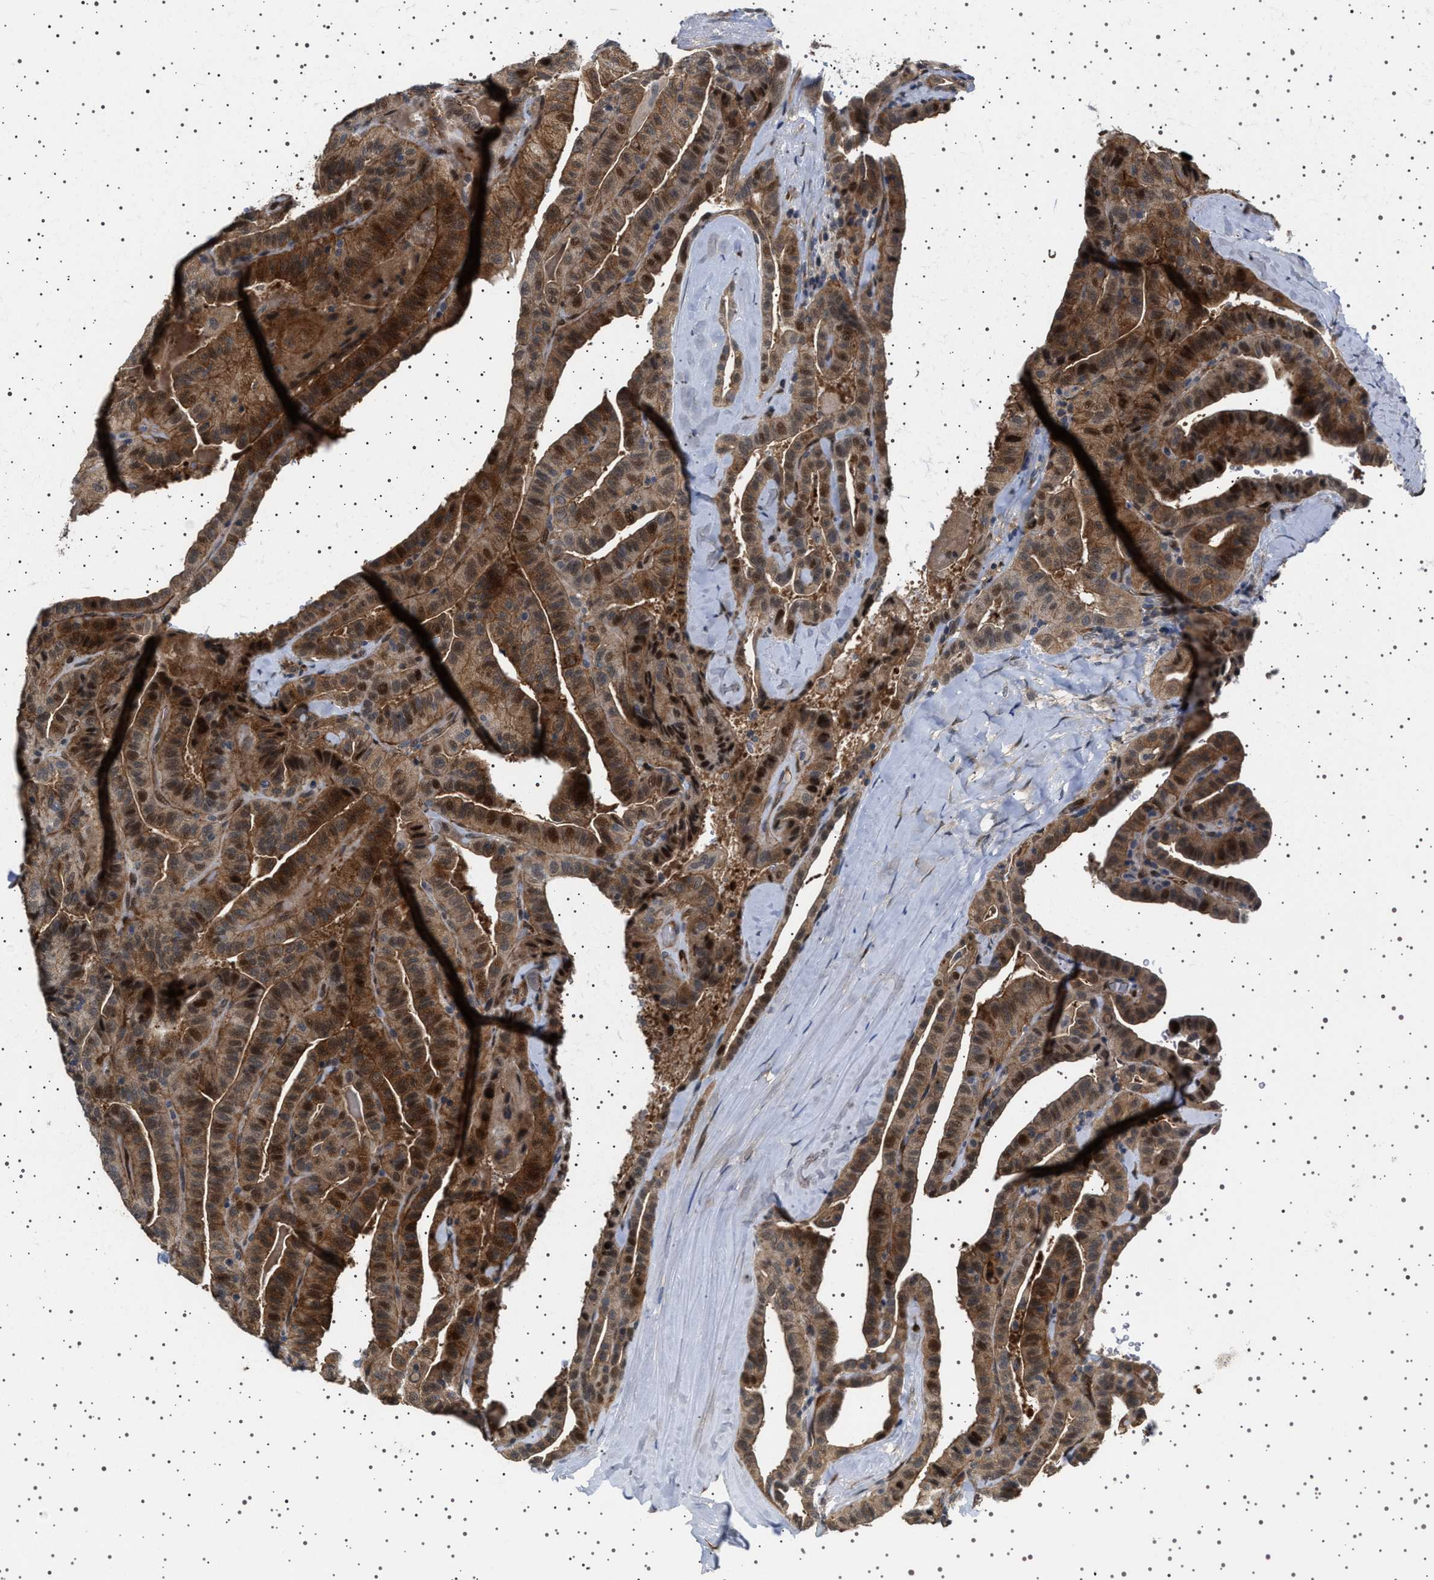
{"staining": {"intensity": "moderate", "quantity": ">75%", "location": "cytoplasmic/membranous,nuclear"}, "tissue": "thyroid cancer", "cell_type": "Tumor cells", "image_type": "cancer", "snomed": [{"axis": "morphology", "description": "Papillary adenocarcinoma, NOS"}, {"axis": "topography", "description": "Thyroid gland"}], "caption": "IHC (DAB) staining of papillary adenocarcinoma (thyroid) exhibits moderate cytoplasmic/membranous and nuclear protein positivity in about >75% of tumor cells.", "gene": "BAG3", "patient": {"sex": "male", "age": 77}}